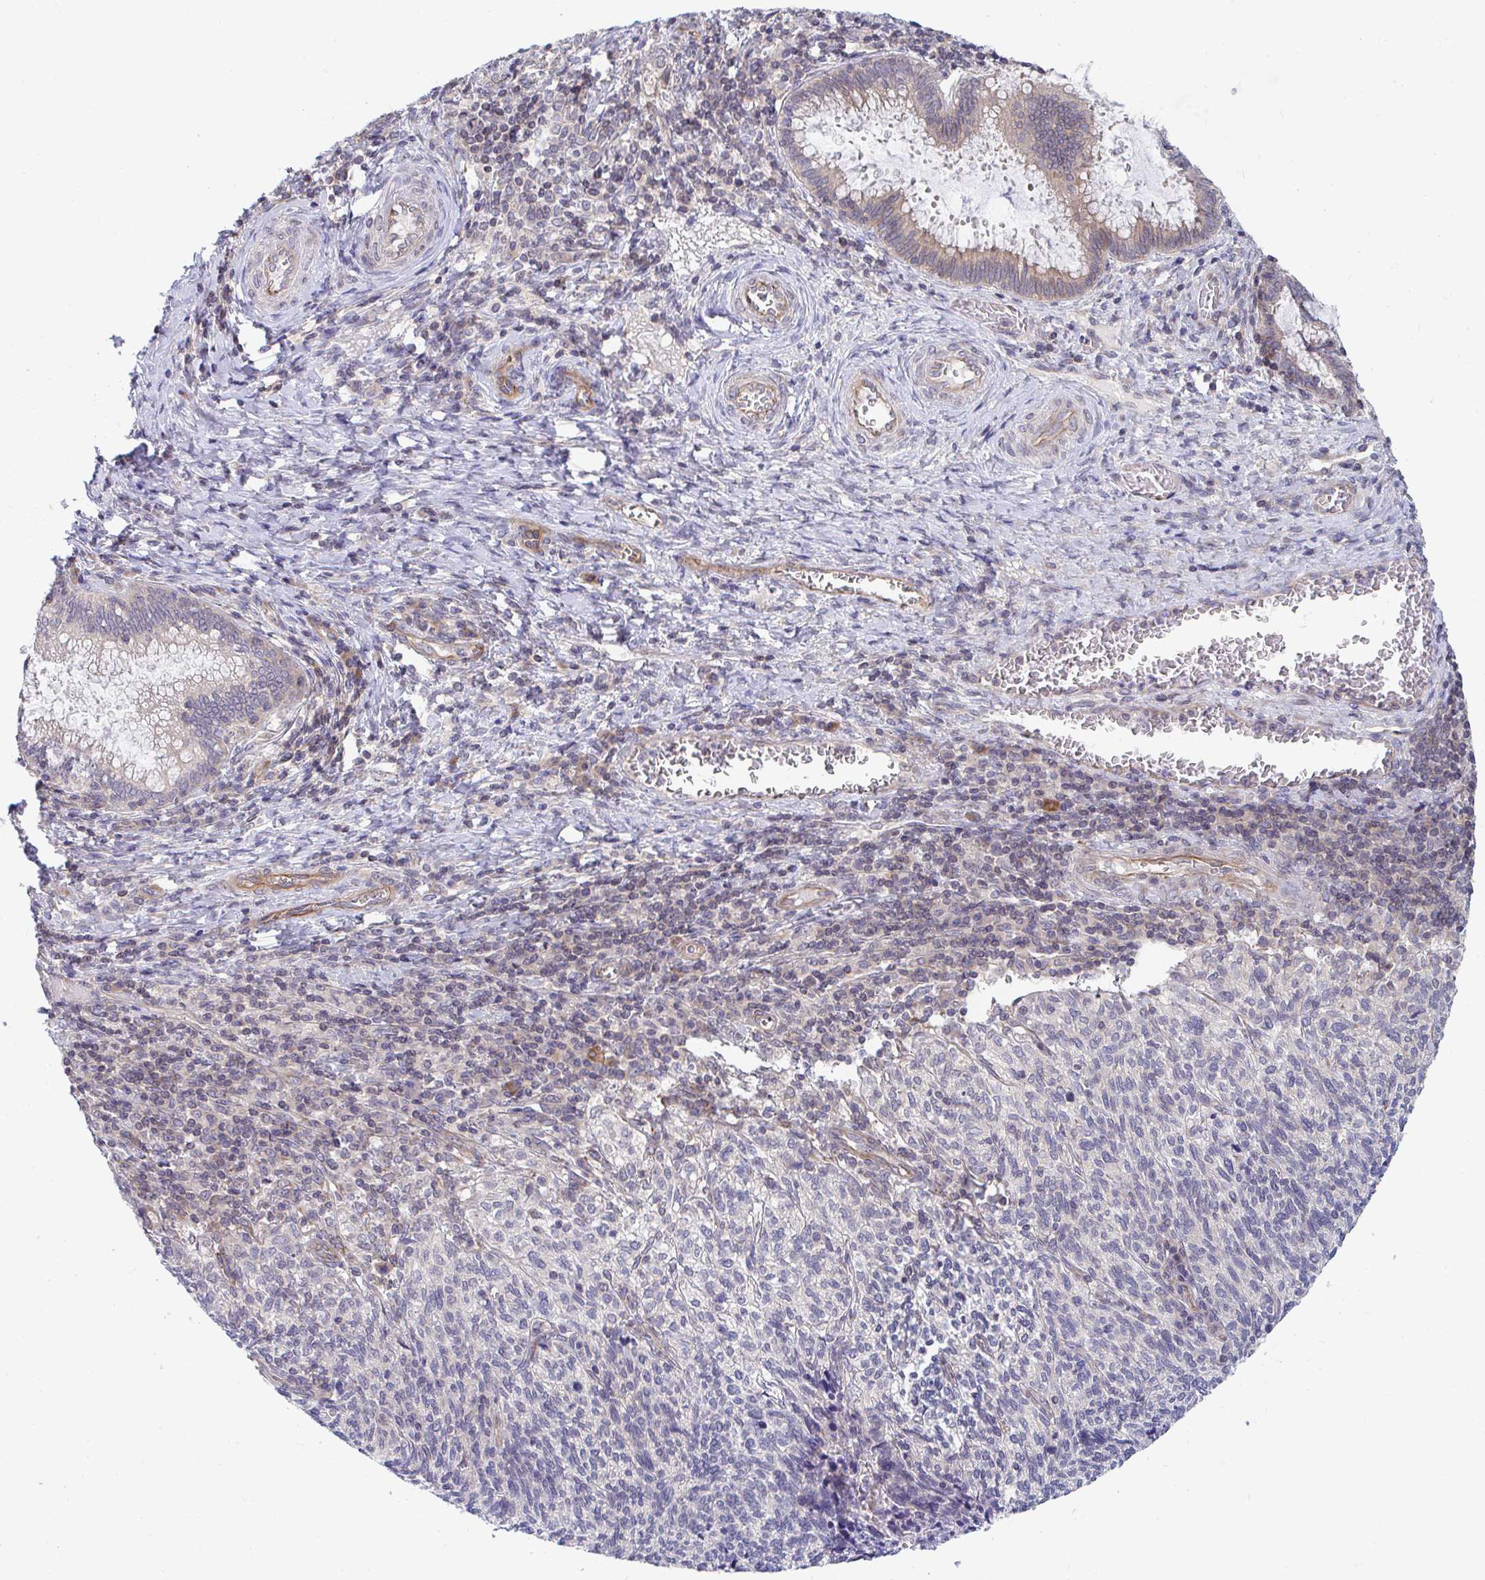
{"staining": {"intensity": "negative", "quantity": "none", "location": "none"}, "tissue": "cervical cancer", "cell_type": "Tumor cells", "image_type": "cancer", "snomed": [{"axis": "morphology", "description": "Squamous cell carcinoma, NOS"}, {"axis": "topography", "description": "Cervix"}], "caption": "Tumor cells are negative for protein expression in human cervical cancer (squamous cell carcinoma).", "gene": "EIF1AD", "patient": {"sex": "female", "age": 45}}